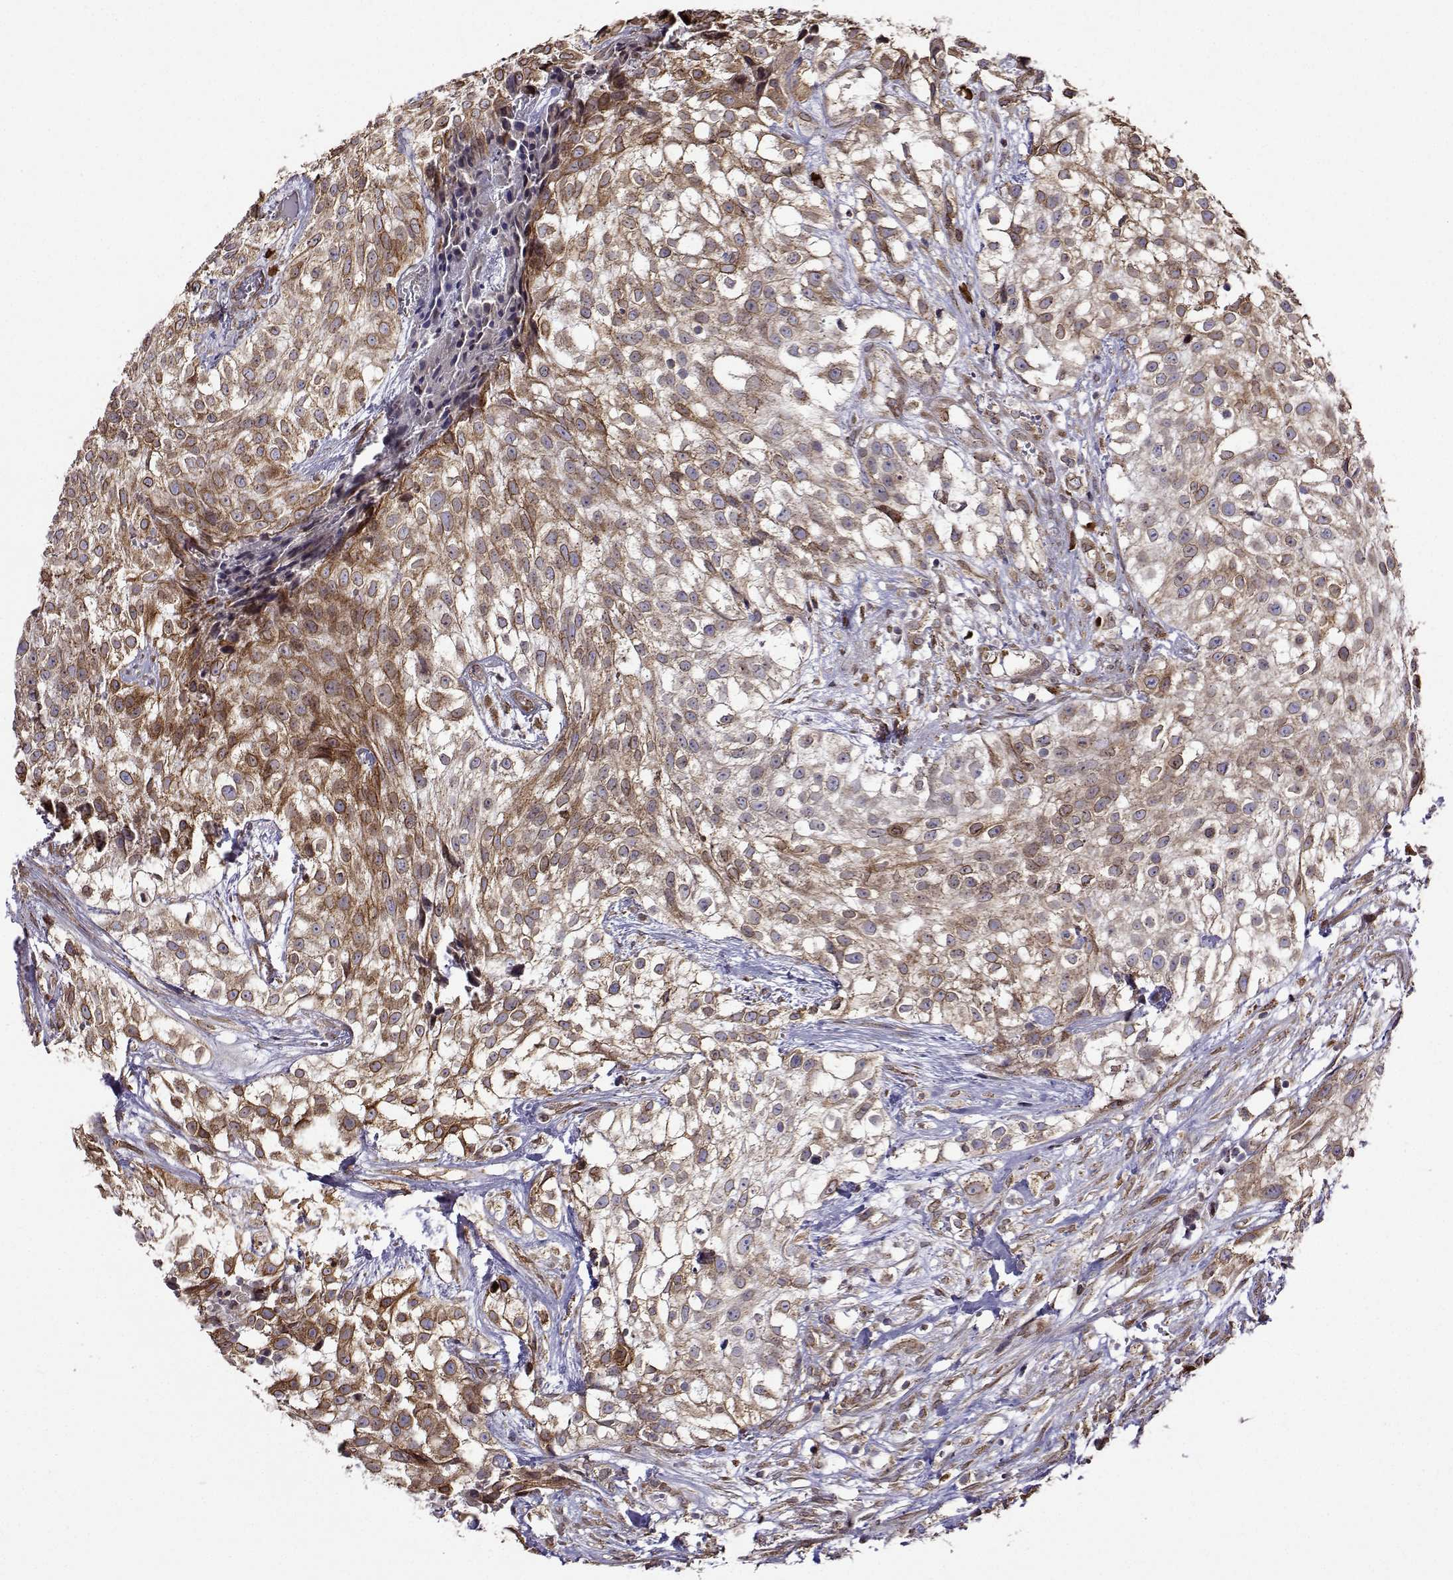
{"staining": {"intensity": "moderate", "quantity": ">75%", "location": "cytoplasmic/membranous,nuclear"}, "tissue": "urothelial cancer", "cell_type": "Tumor cells", "image_type": "cancer", "snomed": [{"axis": "morphology", "description": "Urothelial carcinoma, High grade"}, {"axis": "topography", "description": "Urinary bladder"}], "caption": "Human urothelial carcinoma (high-grade) stained with a brown dye displays moderate cytoplasmic/membranous and nuclear positive staining in approximately >75% of tumor cells.", "gene": "PGRMC2", "patient": {"sex": "male", "age": 56}}